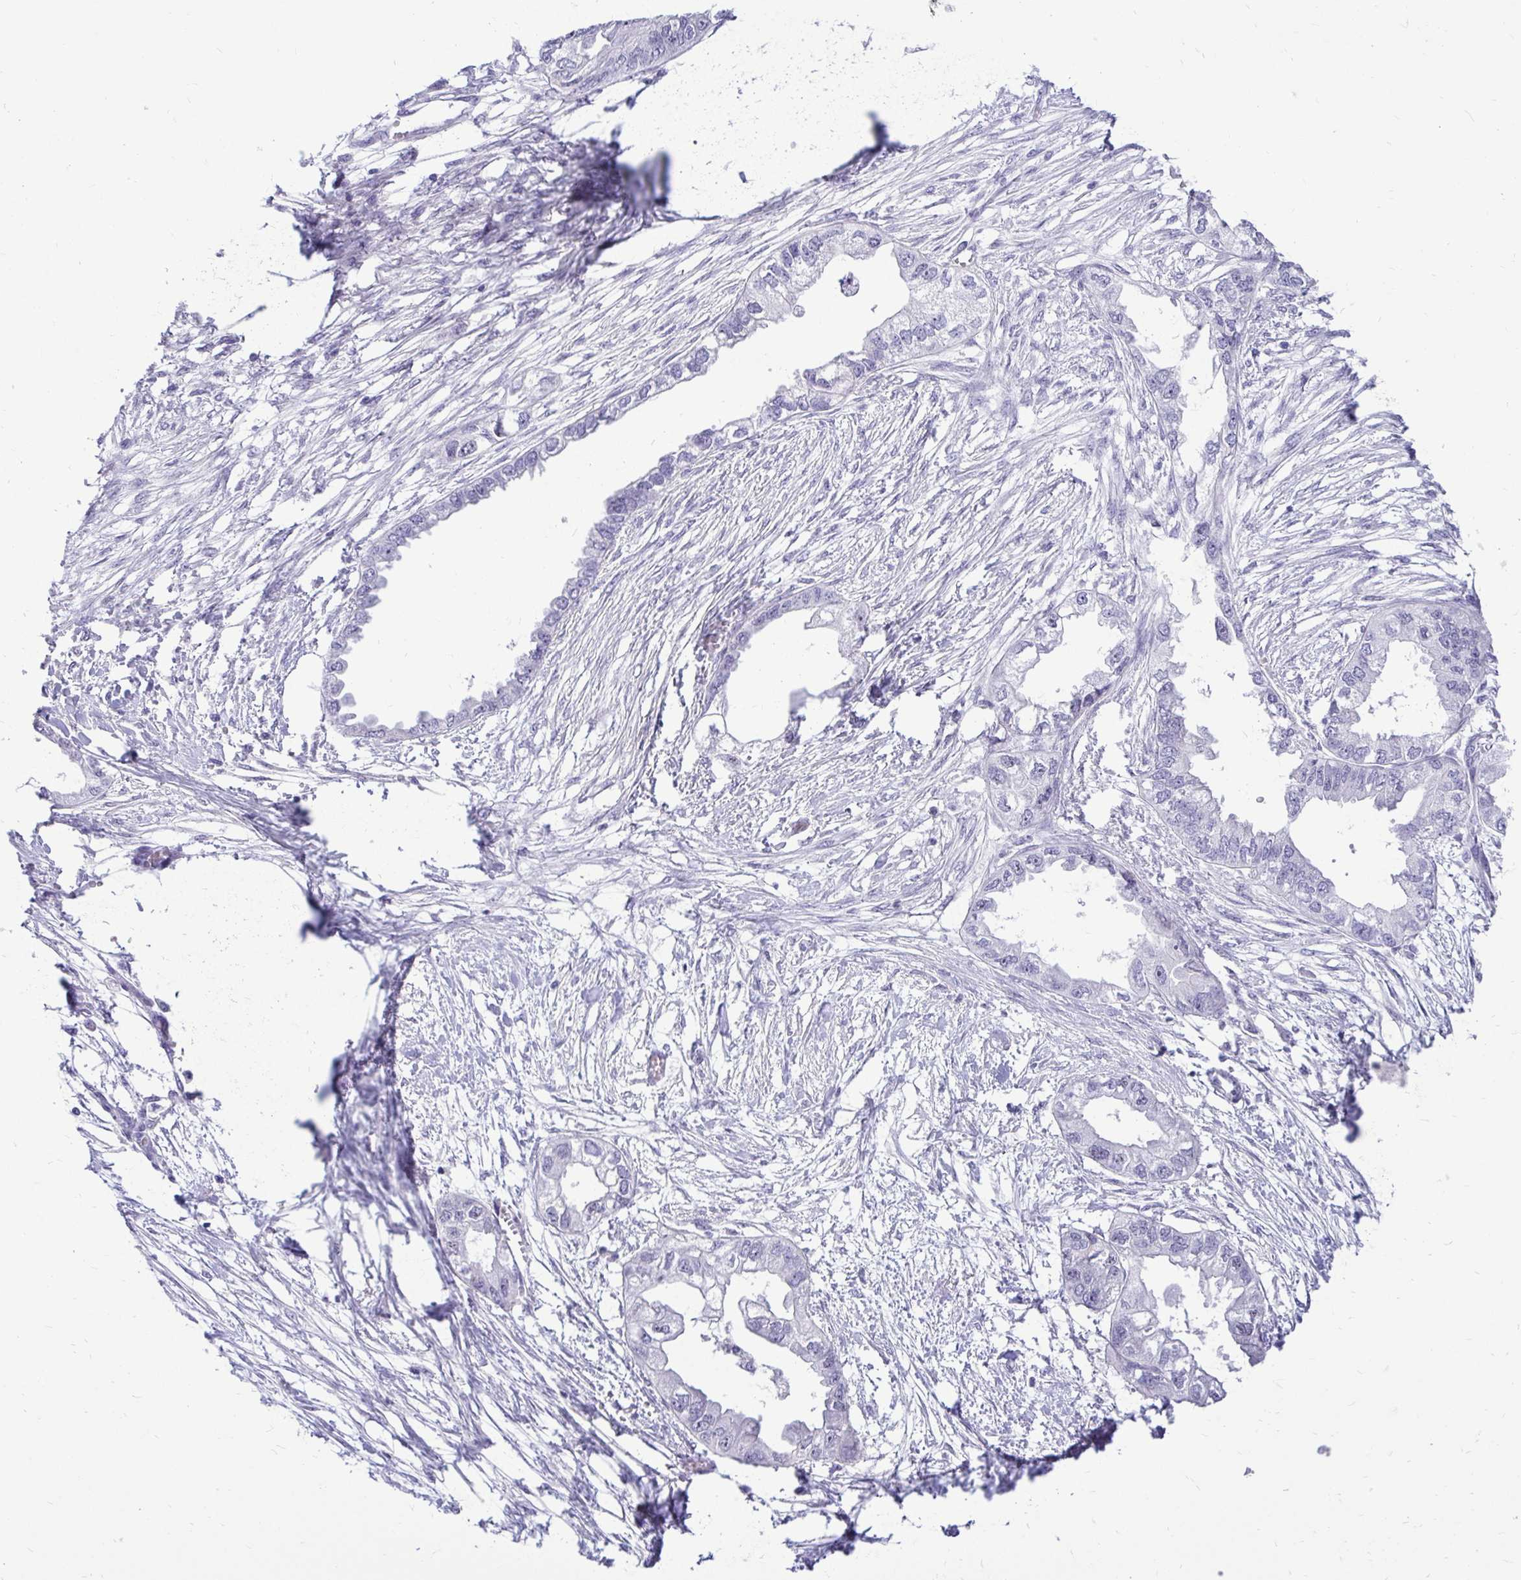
{"staining": {"intensity": "negative", "quantity": "none", "location": "none"}, "tissue": "endometrial cancer", "cell_type": "Tumor cells", "image_type": "cancer", "snomed": [{"axis": "morphology", "description": "Adenocarcinoma, NOS"}, {"axis": "morphology", "description": "Adenocarcinoma, metastatic, NOS"}, {"axis": "topography", "description": "Adipose tissue"}, {"axis": "topography", "description": "Endometrium"}], "caption": "Immunohistochemistry photomicrograph of neoplastic tissue: human endometrial metastatic adenocarcinoma stained with DAB (3,3'-diaminobenzidine) displays no significant protein expression in tumor cells.", "gene": "NIFK", "patient": {"sex": "female", "age": 67}}